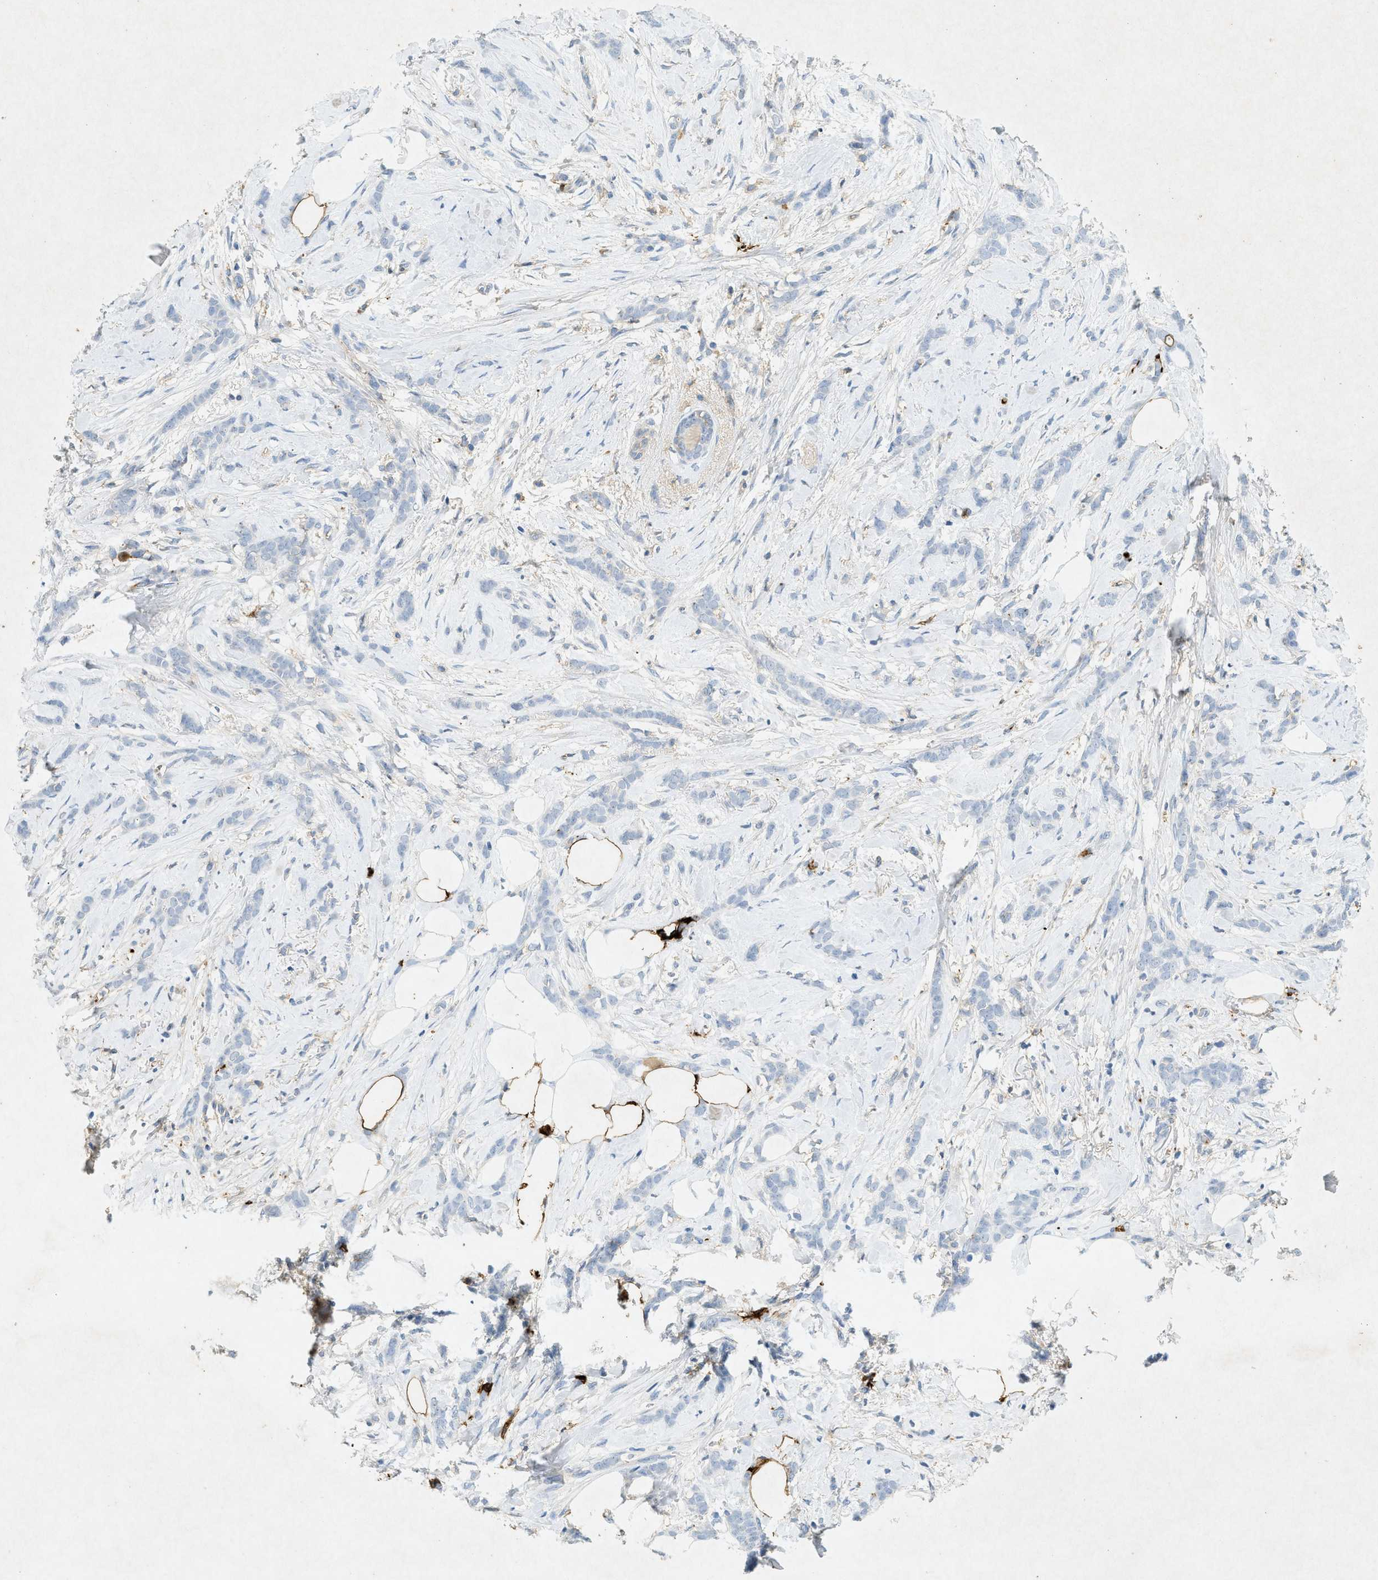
{"staining": {"intensity": "negative", "quantity": "none", "location": "none"}, "tissue": "breast cancer", "cell_type": "Tumor cells", "image_type": "cancer", "snomed": [{"axis": "morphology", "description": "Lobular carcinoma, in situ"}, {"axis": "morphology", "description": "Lobular carcinoma"}, {"axis": "topography", "description": "Breast"}], "caption": "Breast cancer (lobular carcinoma in situ) was stained to show a protein in brown. There is no significant positivity in tumor cells.", "gene": "F2", "patient": {"sex": "female", "age": 41}}